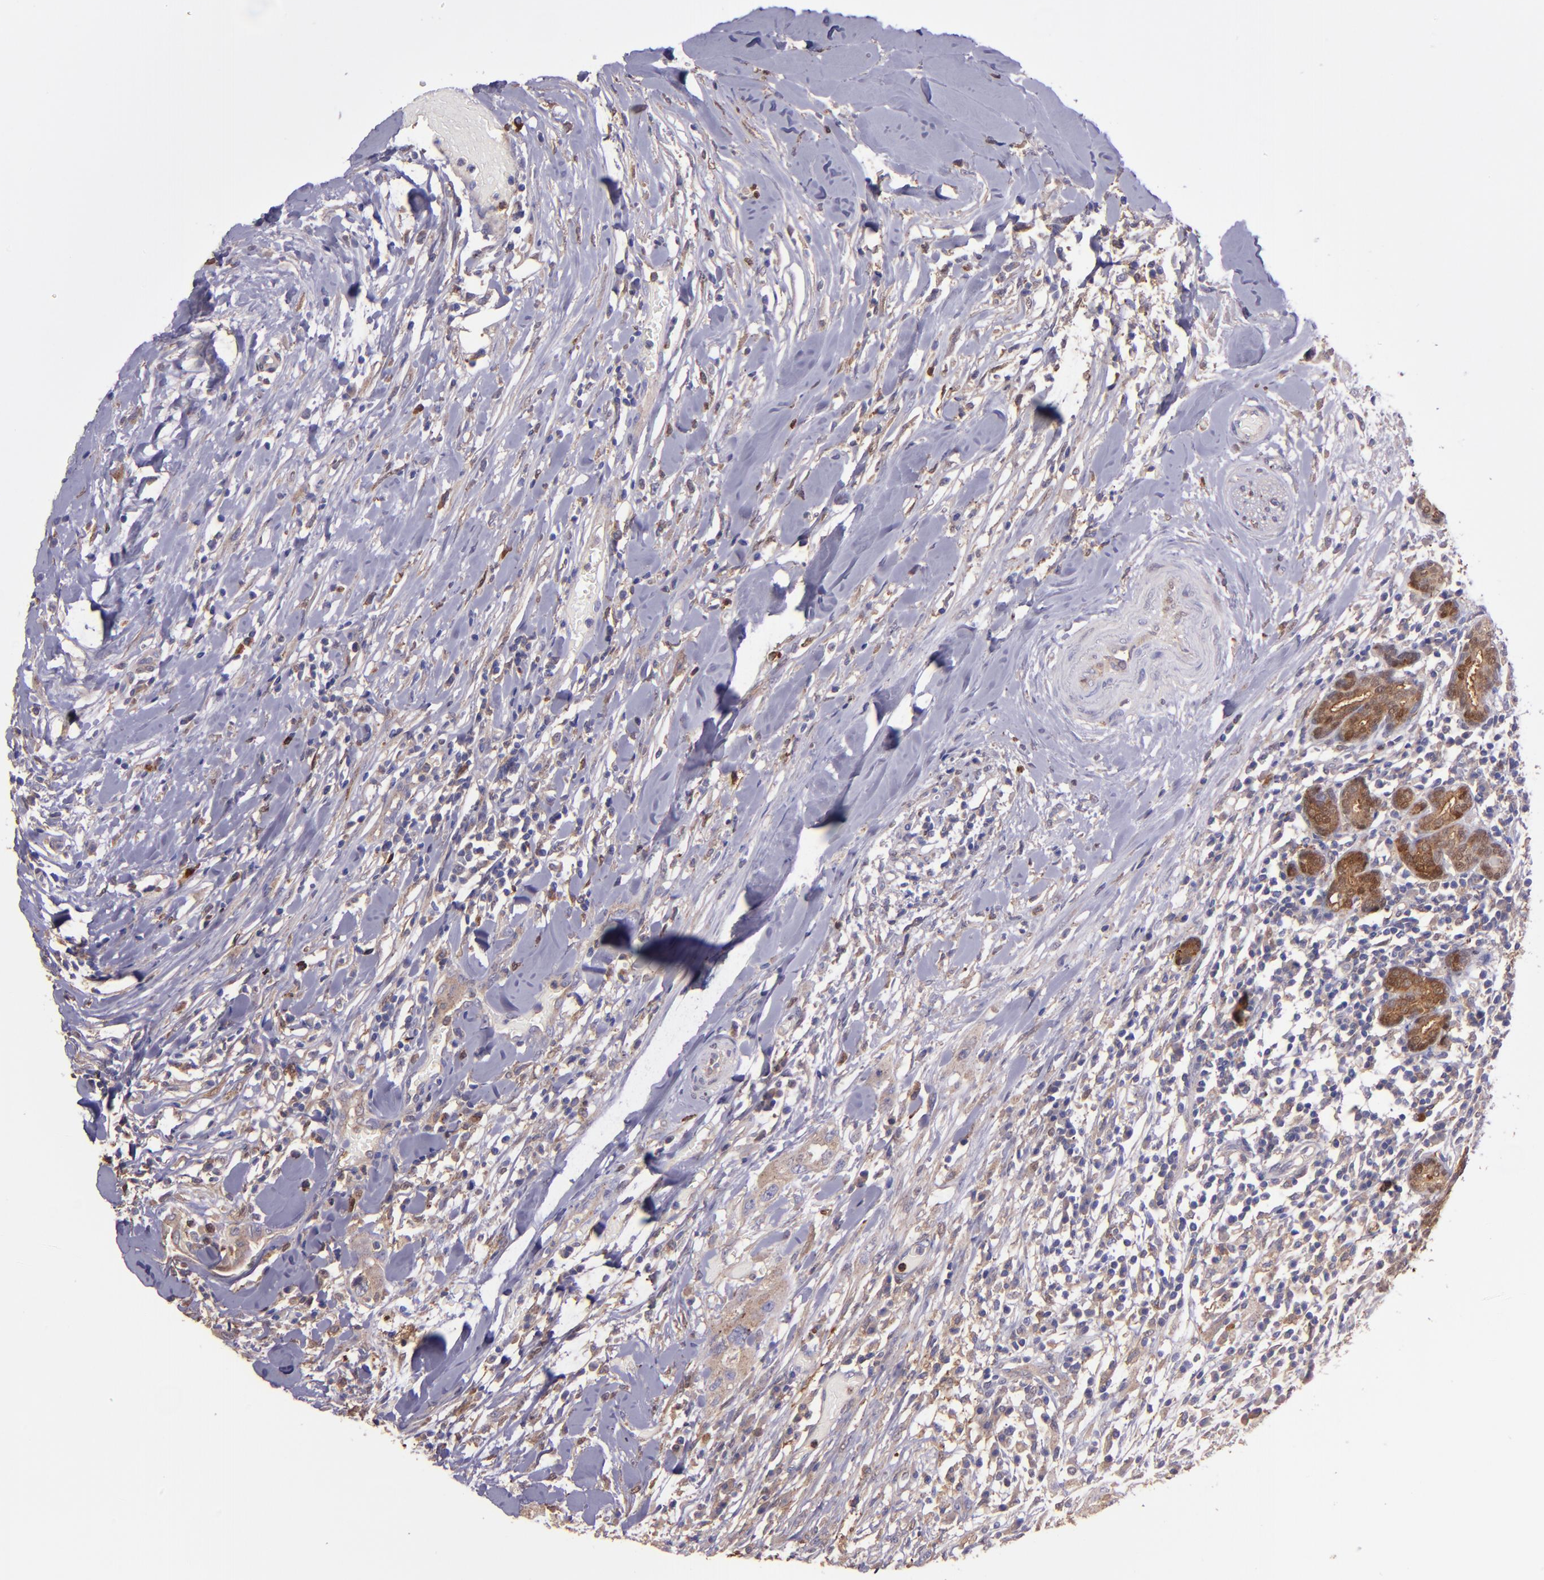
{"staining": {"intensity": "weak", "quantity": ">75%", "location": "cytoplasmic/membranous,nuclear"}, "tissue": "head and neck cancer", "cell_type": "Tumor cells", "image_type": "cancer", "snomed": [{"axis": "morphology", "description": "Neoplasm, malignant, NOS"}, {"axis": "topography", "description": "Salivary gland"}, {"axis": "topography", "description": "Head-Neck"}], "caption": "Immunohistochemistry histopathology image of head and neck neoplasm (malignant) stained for a protein (brown), which reveals low levels of weak cytoplasmic/membranous and nuclear staining in about >75% of tumor cells.", "gene": "WASHC1", "patient": {"sex": "male", "age": 43}}